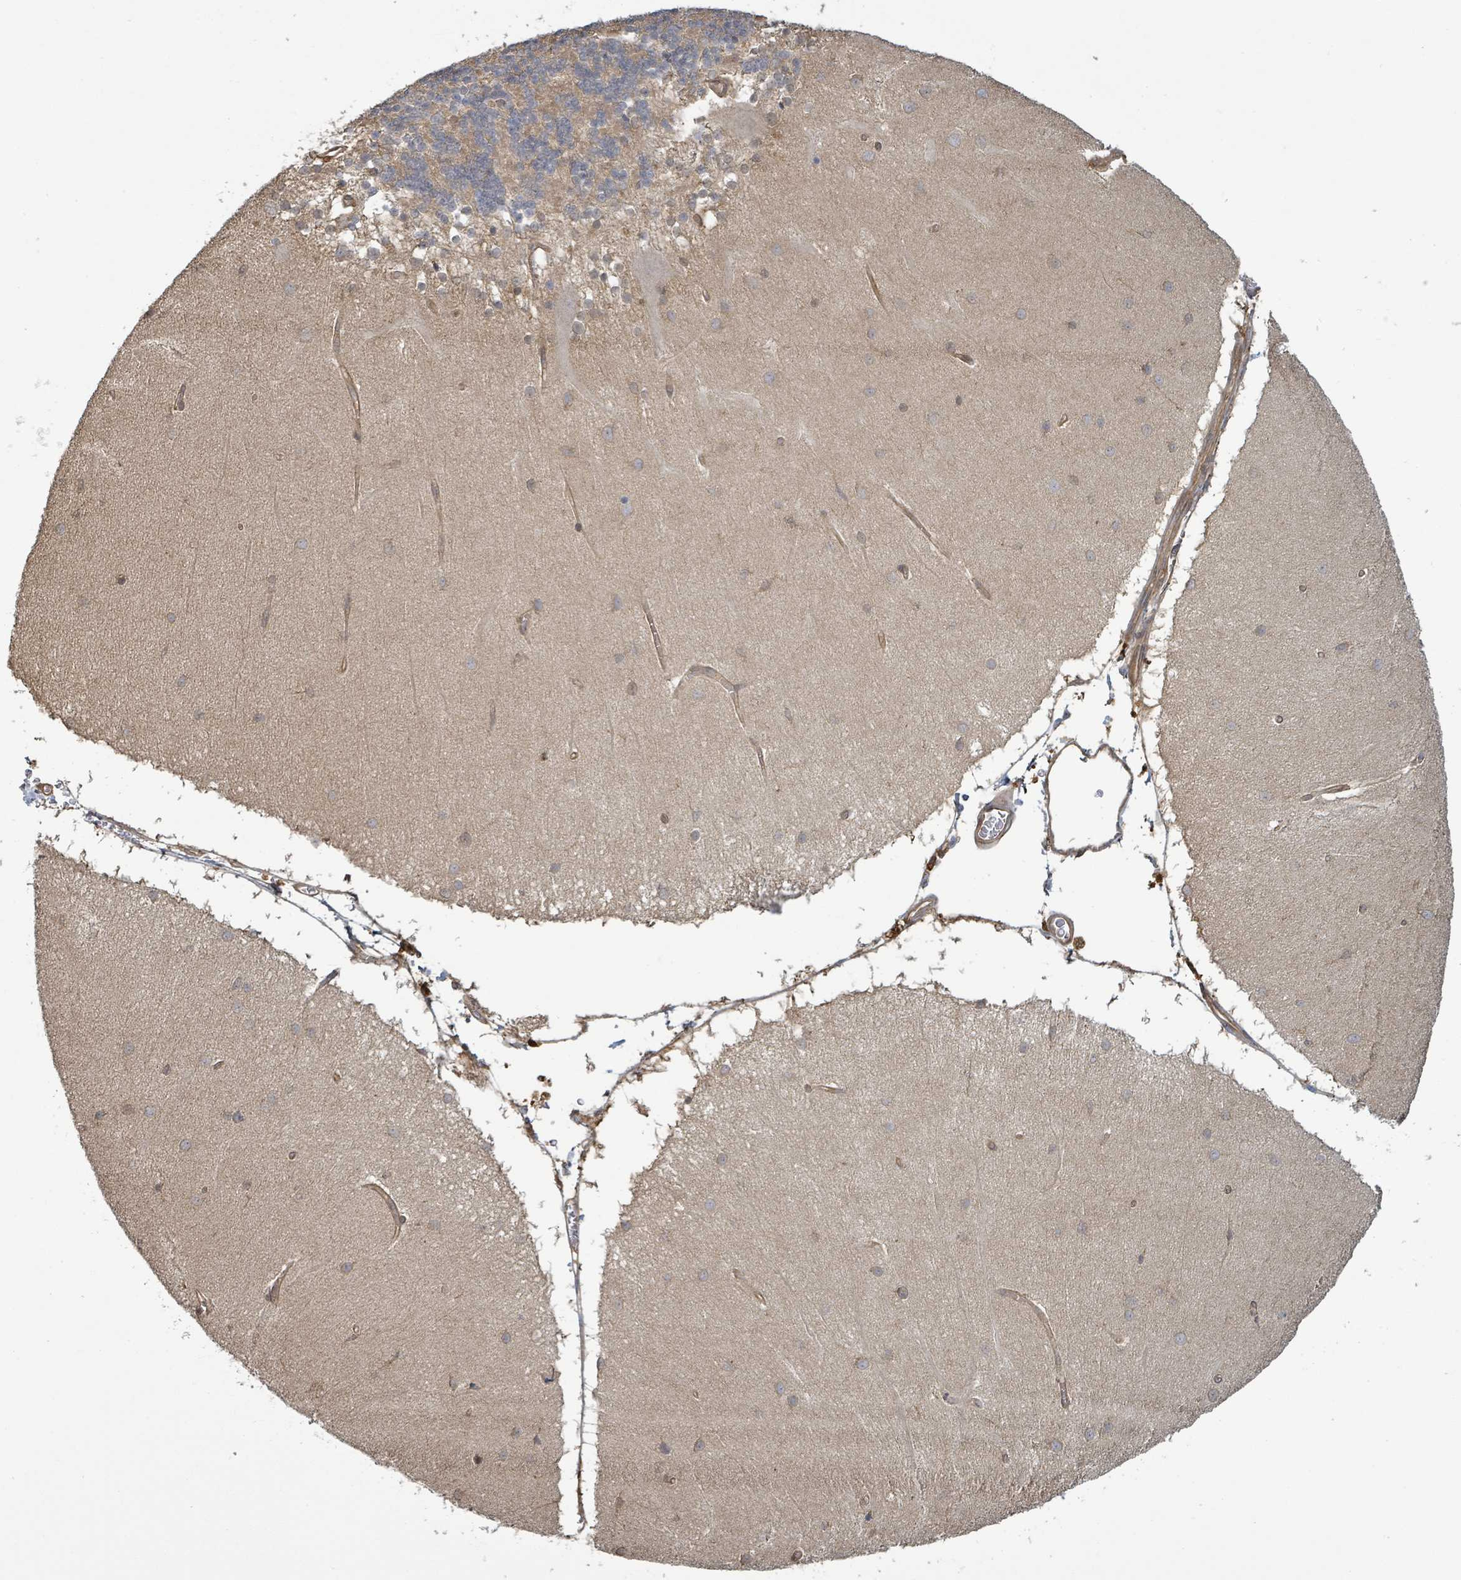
{"staining": {"intensity": "weak", "quantity": "<25%", "location": "cytoplasmic/membranous"}, "tissue": "cerebellum", "cell_type": "Cells in granular layer", "image_type": "normal", "snomed": [{"axis": "morphology", "description": "Normal tissue, NOS"}, {"axis": "topography", "description": "Cerebellum"}], "caption": "The immunohistochemistry (IHC) histopathology image has no significant staining in cells in granular layer of cerebellum. (Stains: DAB (3,3'-diaminobenzidine) immunohistochemistry (IHC) with hematoxylin counter stain, Microscopy: brightfield microscopy at high magnification).", "gene": "ARPIN", "patient": {"sex": "female", "age": 54}}